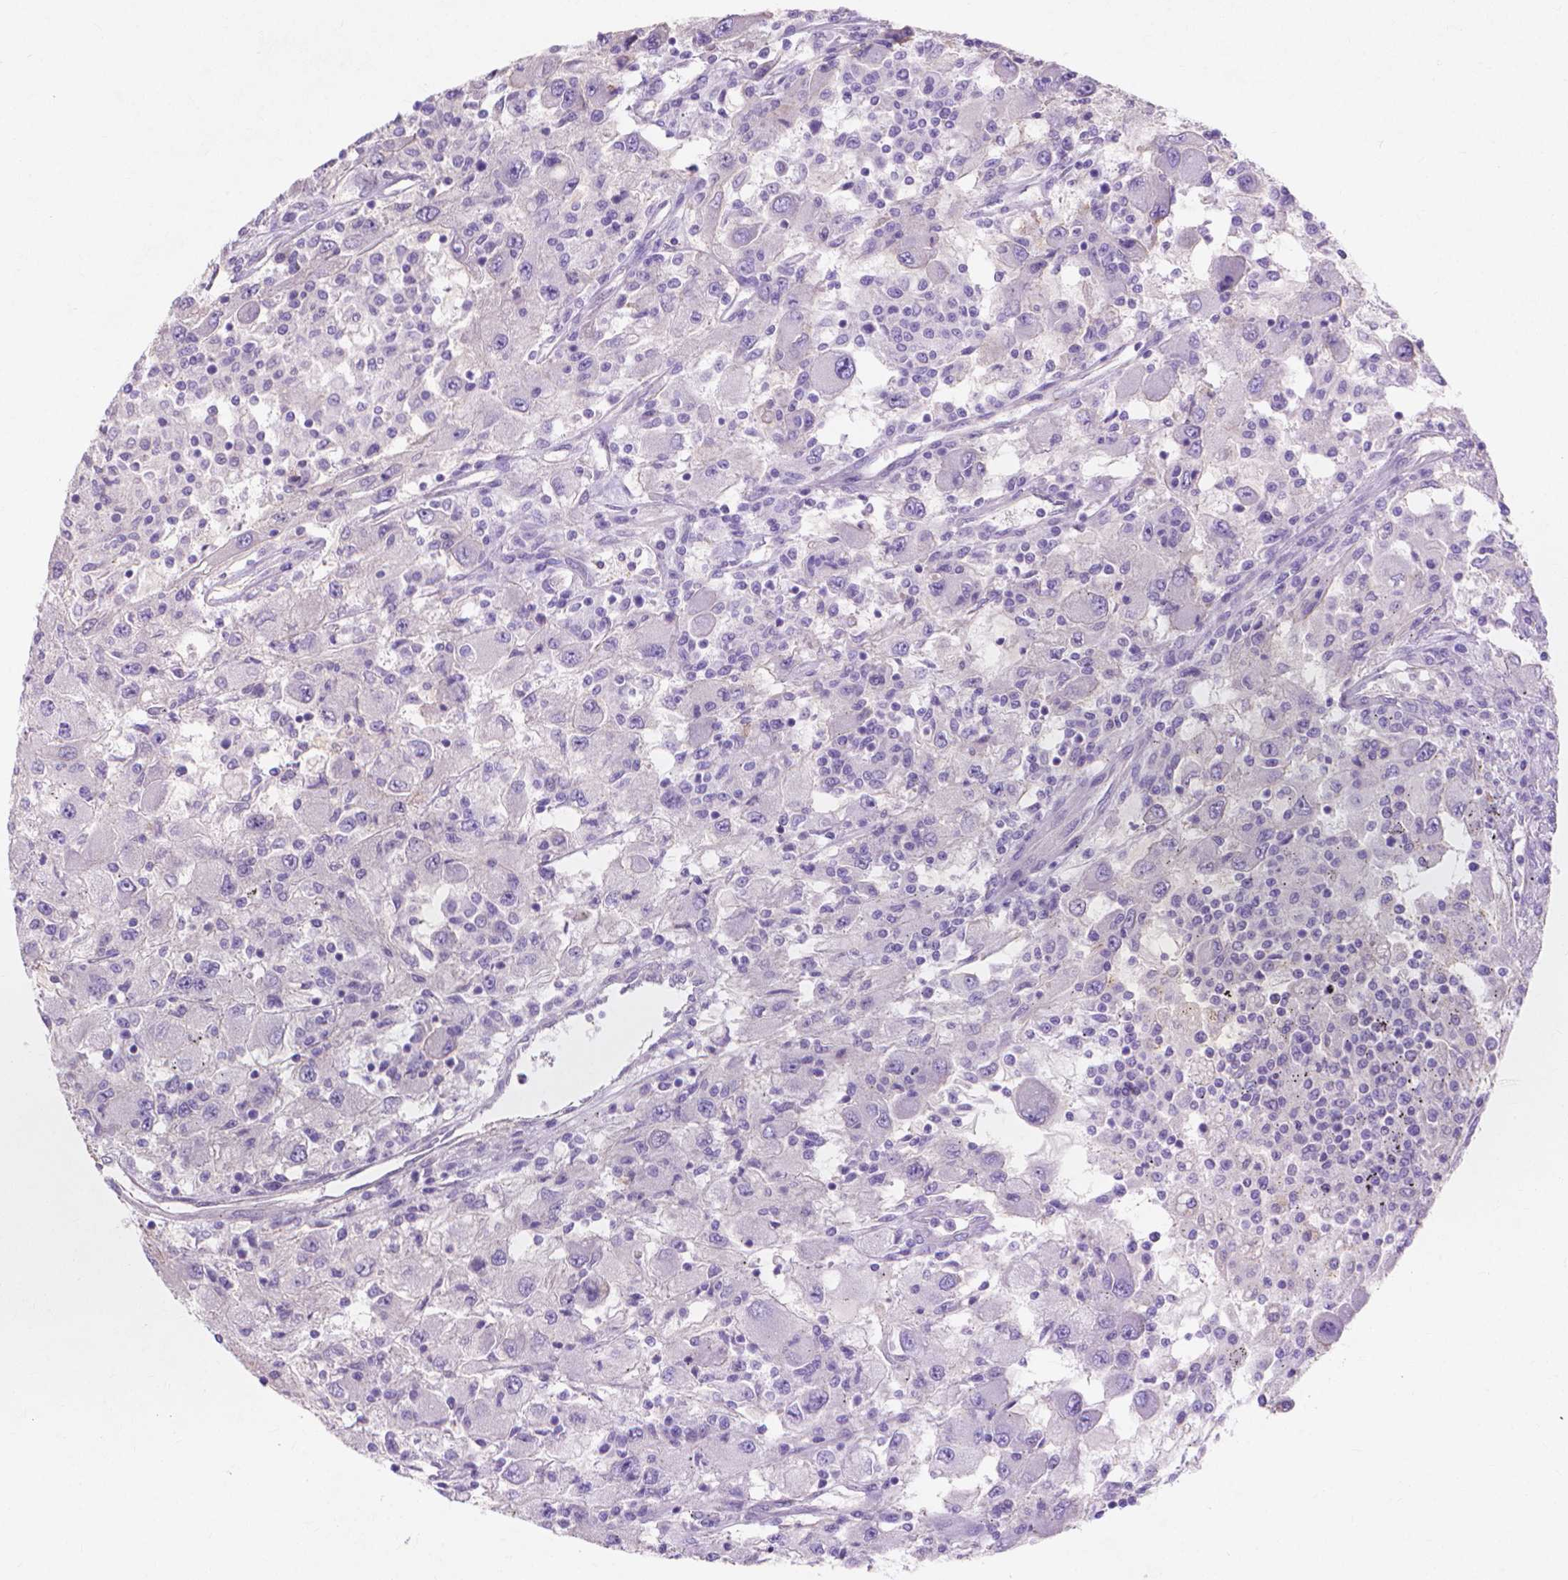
{"staining": {"intensity": "negative", "quantity": "none", "location": "none"}, "tissue": "renal cancer", "cell_type": "Tumor cells", "image_type": "cancer", "snomed": [{"axis": "morphology", "description": "Adenocarcinoma, NOS"}, {"axis": "topography", "description": "Kidney"}], "caption": "A micrograph of human renal cancer (adenocarcinoma) is negative for staining in tumor cells. (Brightfield microscopy of DAB IHC at high magnification).", "gene": "MBLAC1", "patient": {"sex": "female", "age": 67}}